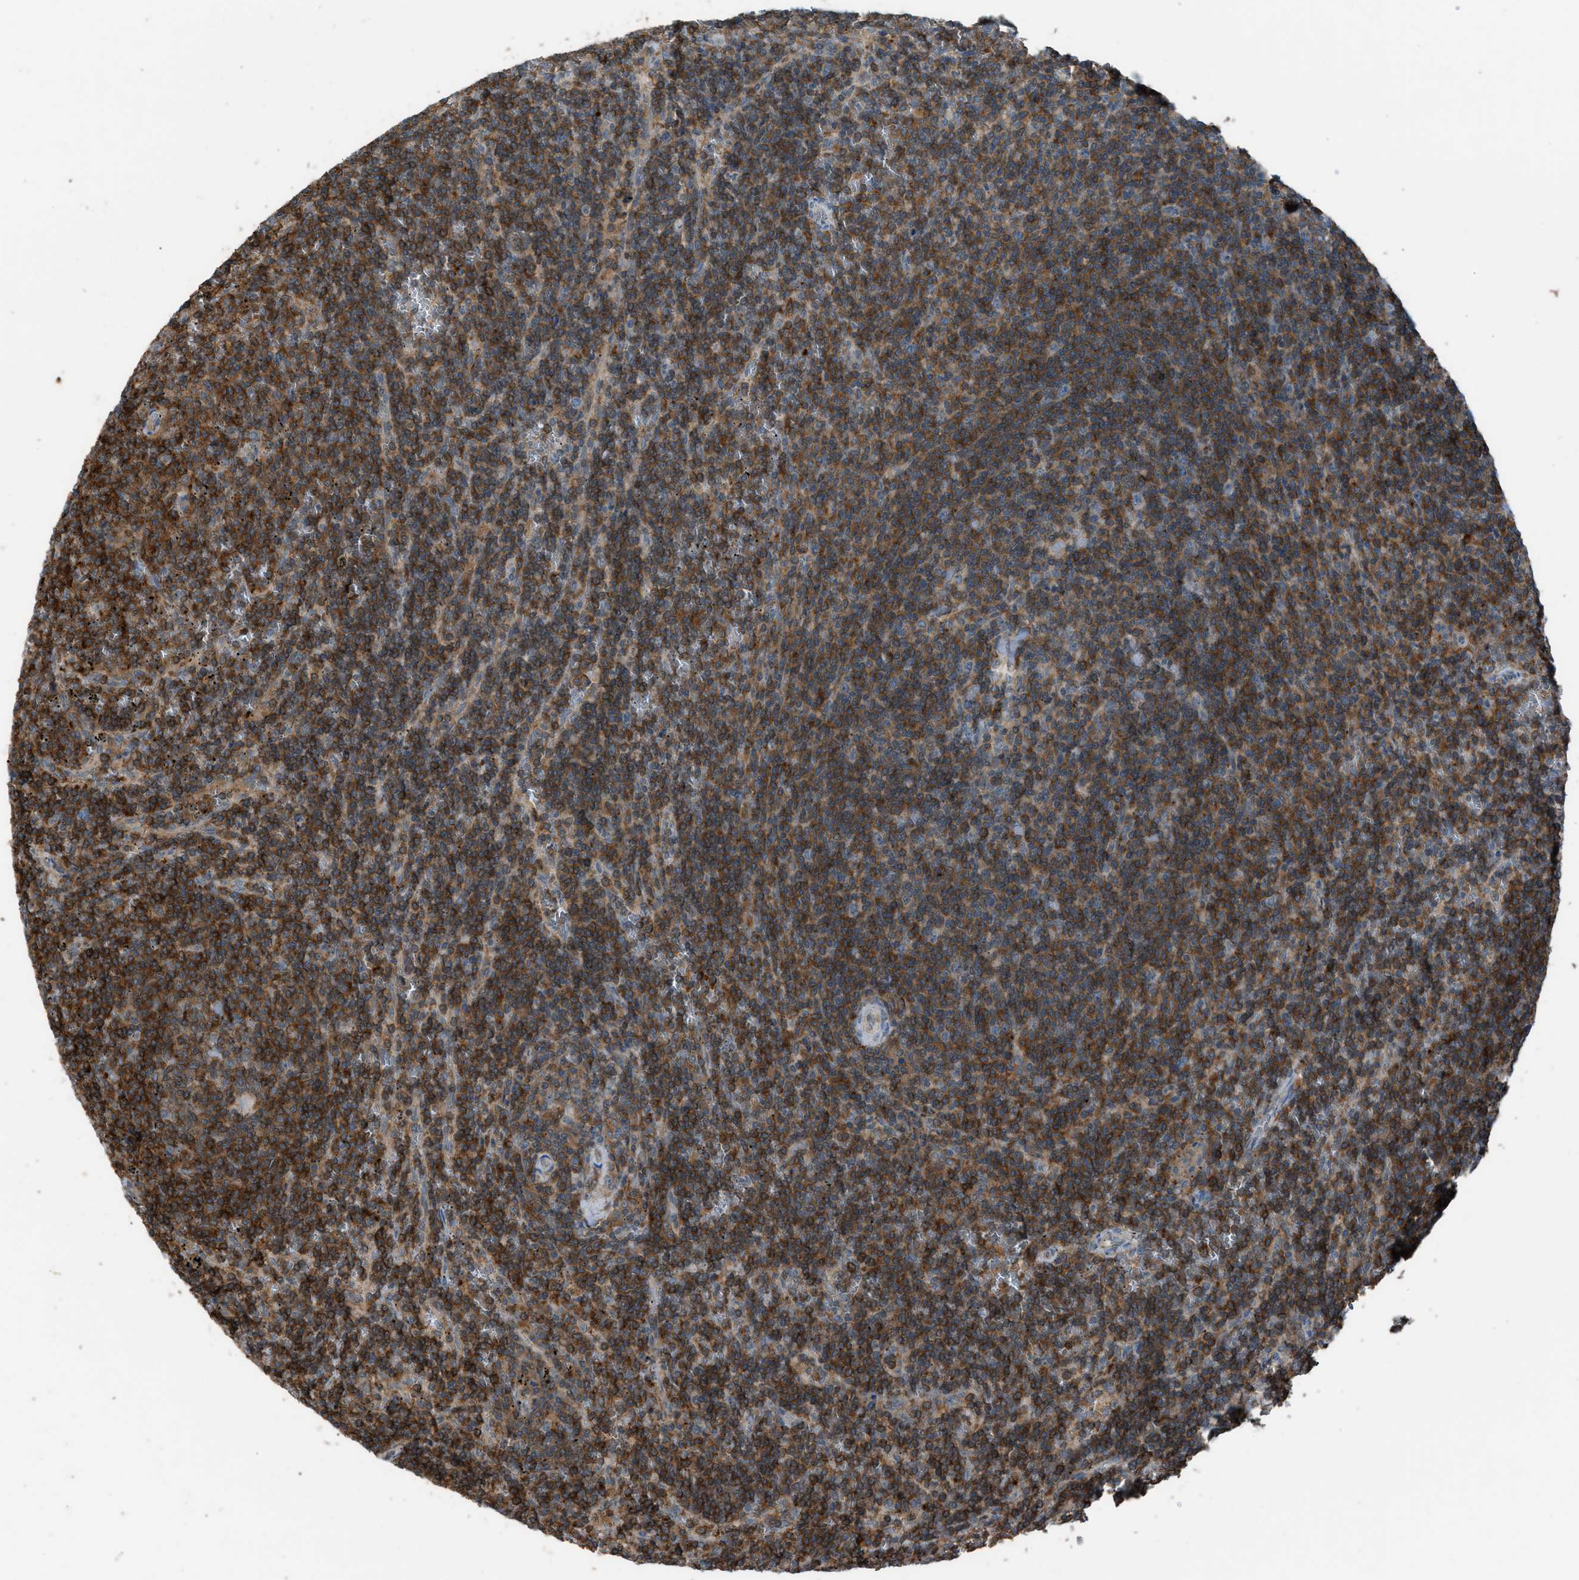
{"staining": {"intensity": "strong", "quantity": ">75%", "location": "cytoplasmic/membranous"}, "tissue": "lymphoma", "cell_type": "Tumor cells", "image_type": "cancer", "snomed": [{"axis": "morphology", "description": "Malignant lymphoma, non-Hodgkin's type, Low grade"}, {"axis": "topography", "description": "Spleen"}], "caption": "Low-grade malignant lymphoma, non-Hodgkin's type stained with a brown dye reveals strong cytoplasmic/membranous positive positivity in about >75% of tumor cells.", "gene": "DYRK1A", "patient": {"sex": "female", "age": 50}}